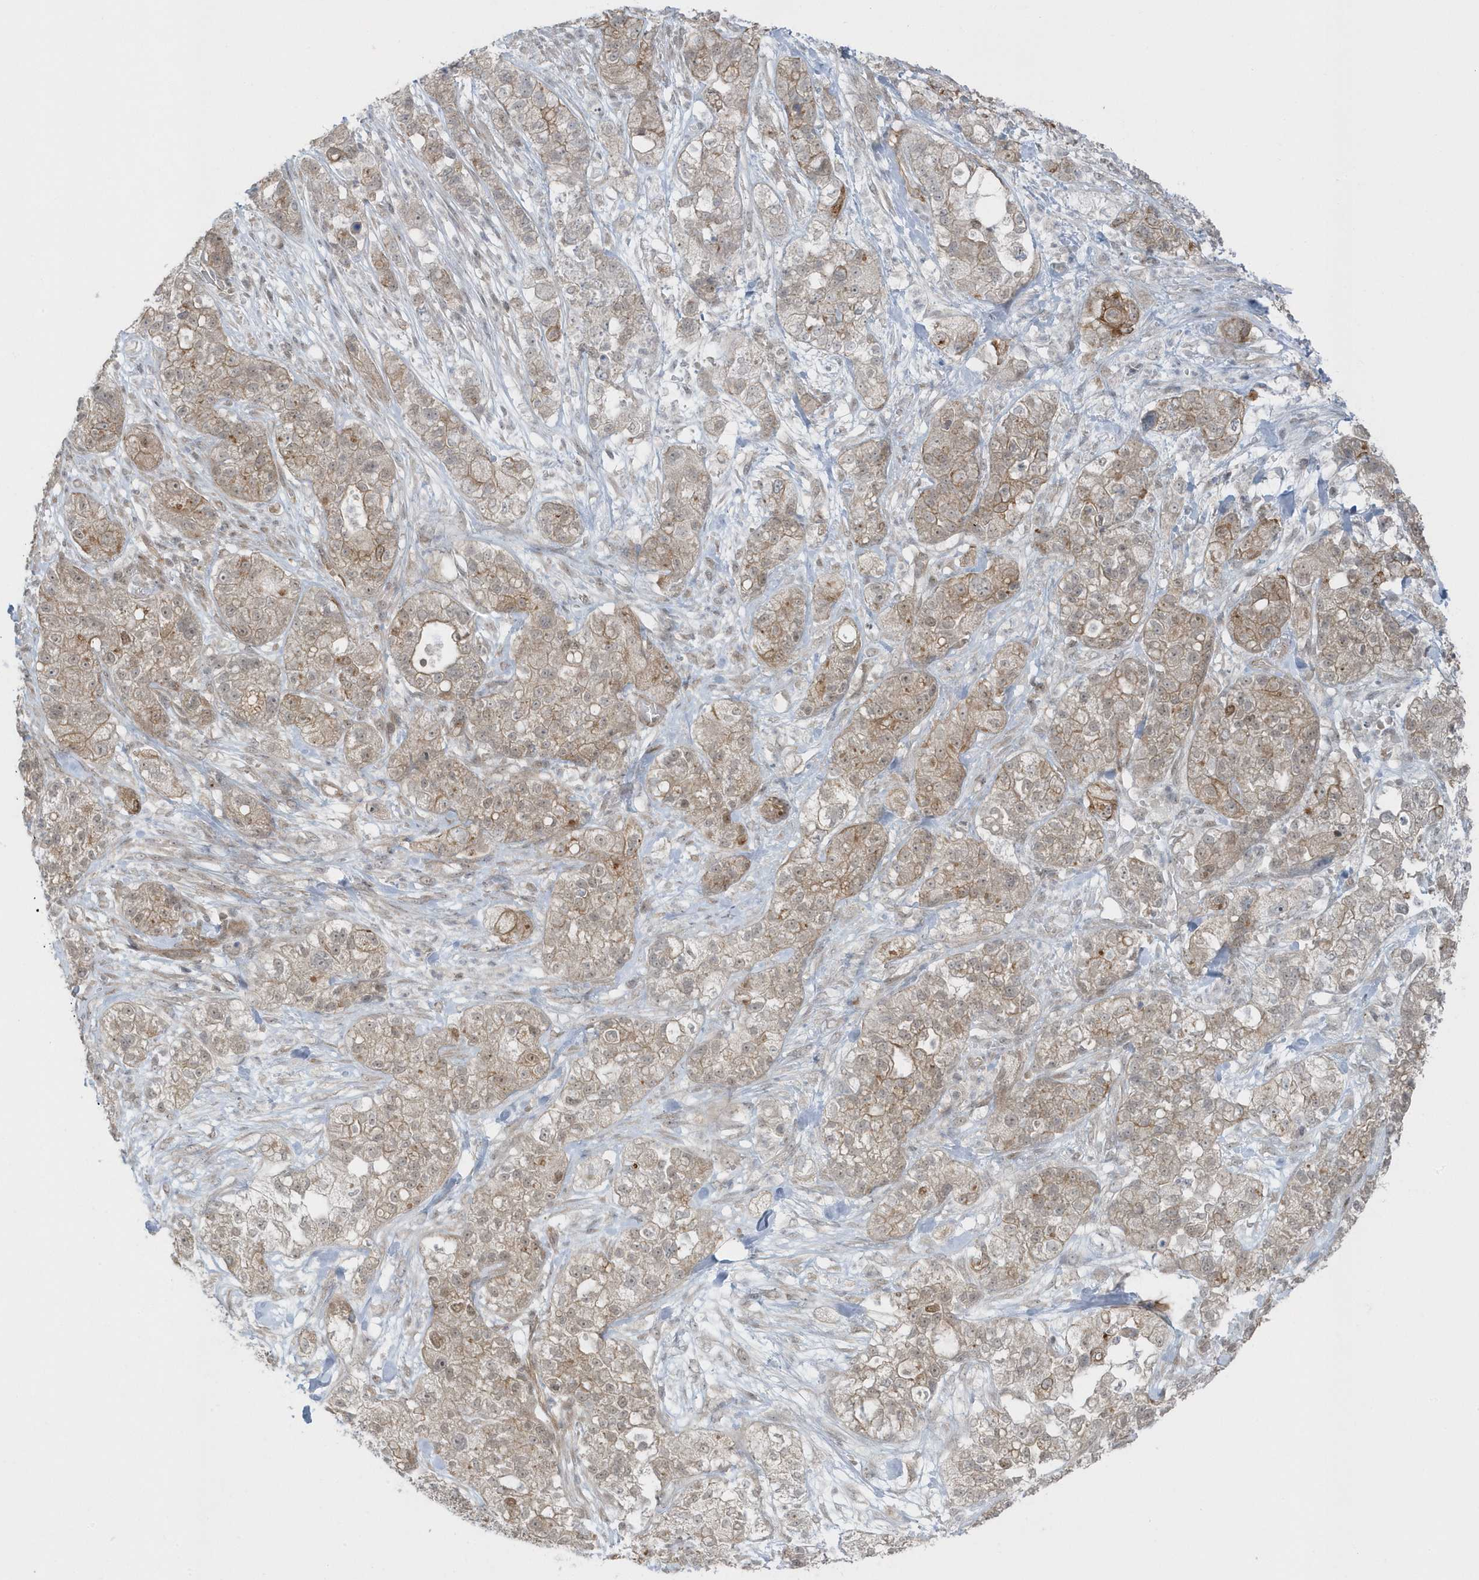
{"staining": {"intensity": "weak", "quantity": "25%-75%", "location": "cytoplasmic/membranous"}, "tissue": "pancreatic cancer", "cell_type": "Tumor cells", "image_type": "cancer", "snomed": [{"axis": "morphology", "description": "Adenocarcinoma, NOS"}, {"axis": "topography", "description": "Pancreas"}], "caption": "IHC of pancreatic cancer (adenocarcinoma) shows low levels of weak cytoplasmic/membranous expression in approximately 25%-75% of tumor cells.", "gene": "PARD3B", "patient": {"sex": "female", "age": 78}}